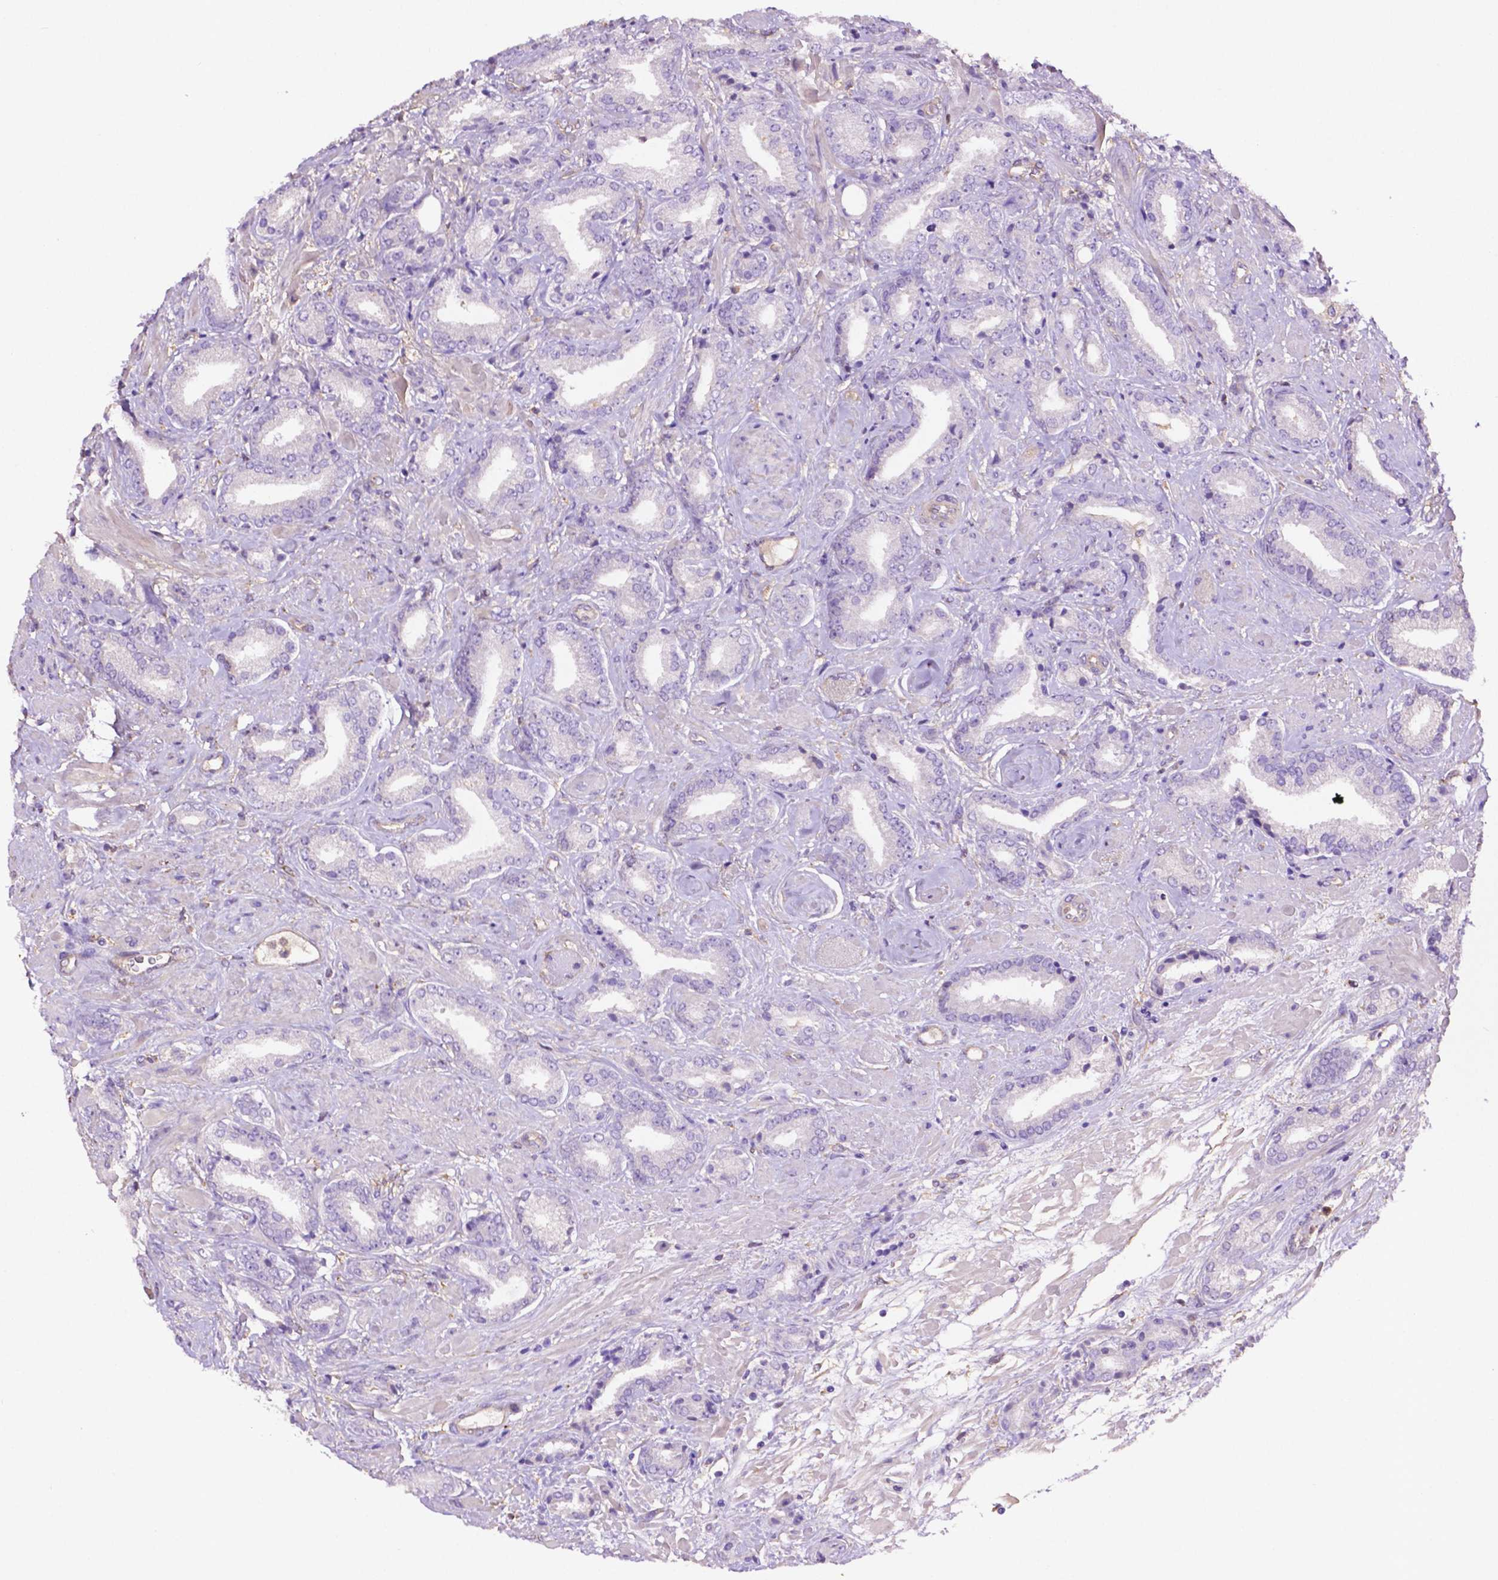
{"staining": {"intensity": "negative", "quantity": "none", "location": "none"}, "tissue": "prostate cancer", "cell_type": "Tumor cells", "image_type": "cancer", "snomed": [{"axis": "morphology", "description": "Adenocarcinoma, High grade"}, {"axis": "topography", "description": "Prostate"}], "caption": "The immunohistochemistry (IHC) photomicrograph has no significant expression in tumor cells of prostate cancer (adenocarcinoma (high-grade)) tissue.", "gene": "GDPD5", "patient": {"sex": "male", "age": 56}}